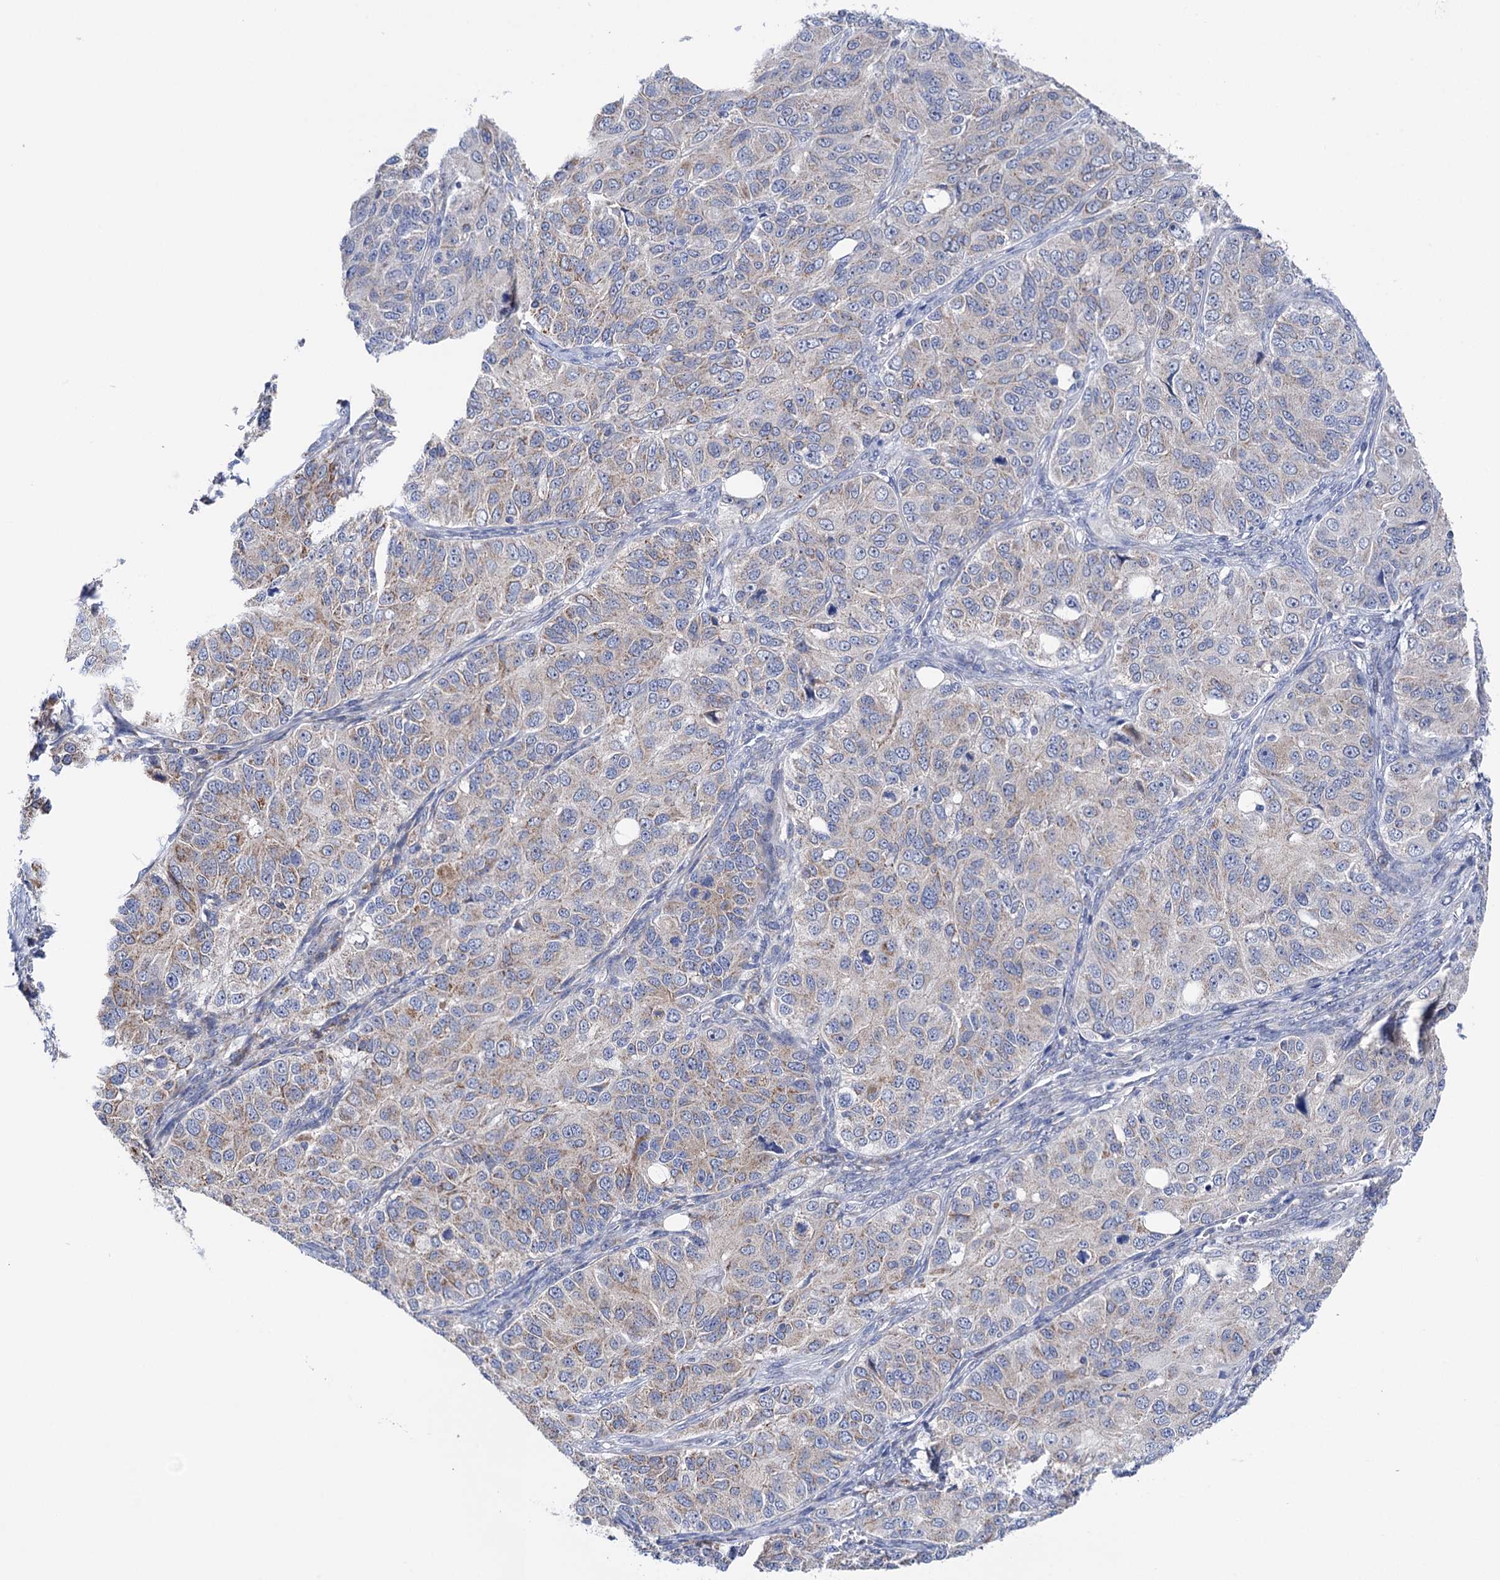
{"staining": {"intensity": "moderate", "quantity": "<25%", "location": "cytoplasmic/membranous"}, "tissue": "ovarian cancer", "cell_type": "Tumor cells", "image_type": "cancer", "snomed": [{"axis": "morphology", "description": "Carcinoma, endometroid"}, {"axis": "topography", "description": "Ovary"}], "caption": "Ovarian endometroid carcinoma stained with DAB (3,3'-diaminobenzidine) immunohistochemistry (IHC) displays low levels of moderate cytoplasmic/membranous staining in about <25% of tumor cells. (DAB IHC with brightfield microscopy, high magnification).", "gene": "SUCLA2", "patient": {"sex": "female", "age": 51}}